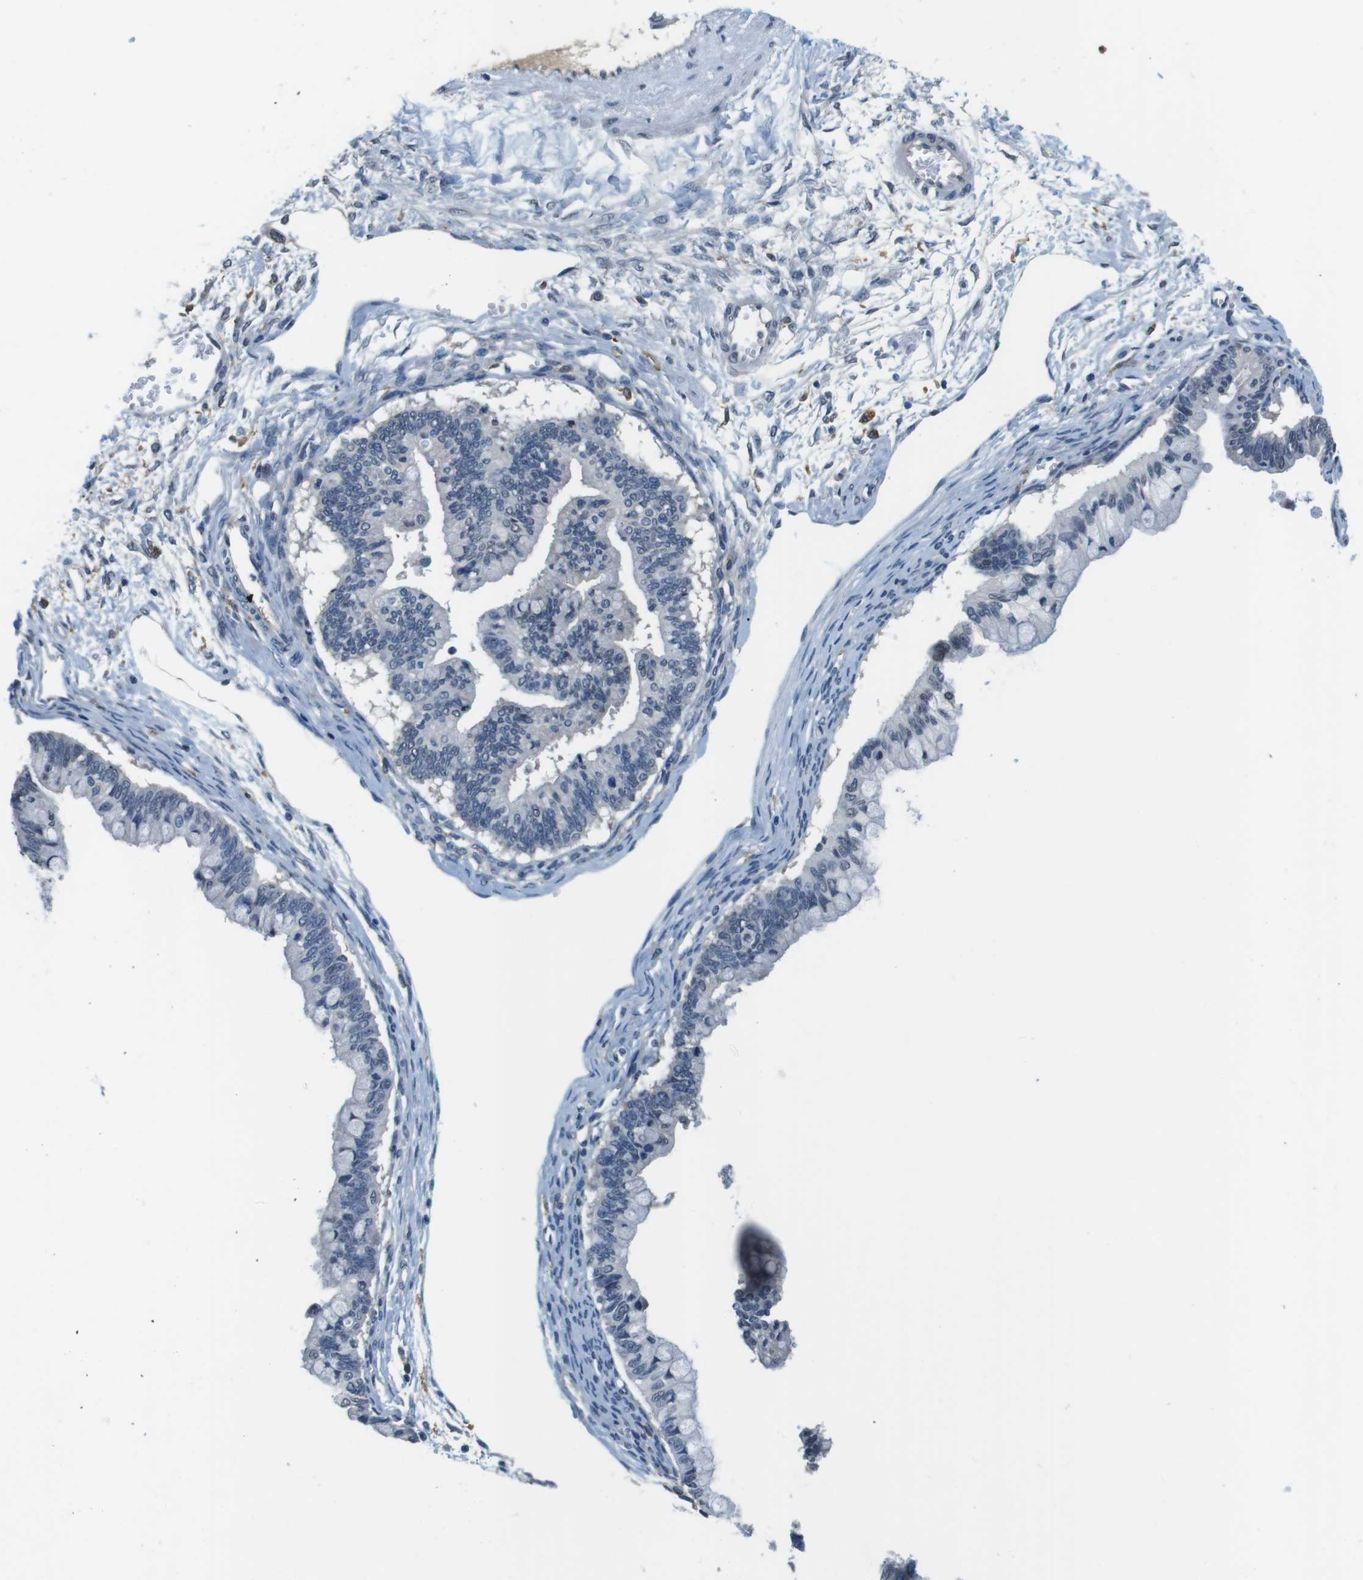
{"staining": {"intensity": "negative", "quantity": "none", "location": "none"}, "tissue": "ovarian cancer", "cell_type": "Tumor cells", "image_type": "cancer", "snomed": [{"axis": "morphology", "description": "Cystadenocarcinoma, mucinous, NOS"}, {"axis": "topography", "description": "Ovary"}], "caption": "Tumor cells show no significant staining in mucinous cystadenocarcinoma (ovarian).", "gene": "CD163L1", "patient": {"sex": "female", "age": 57}}